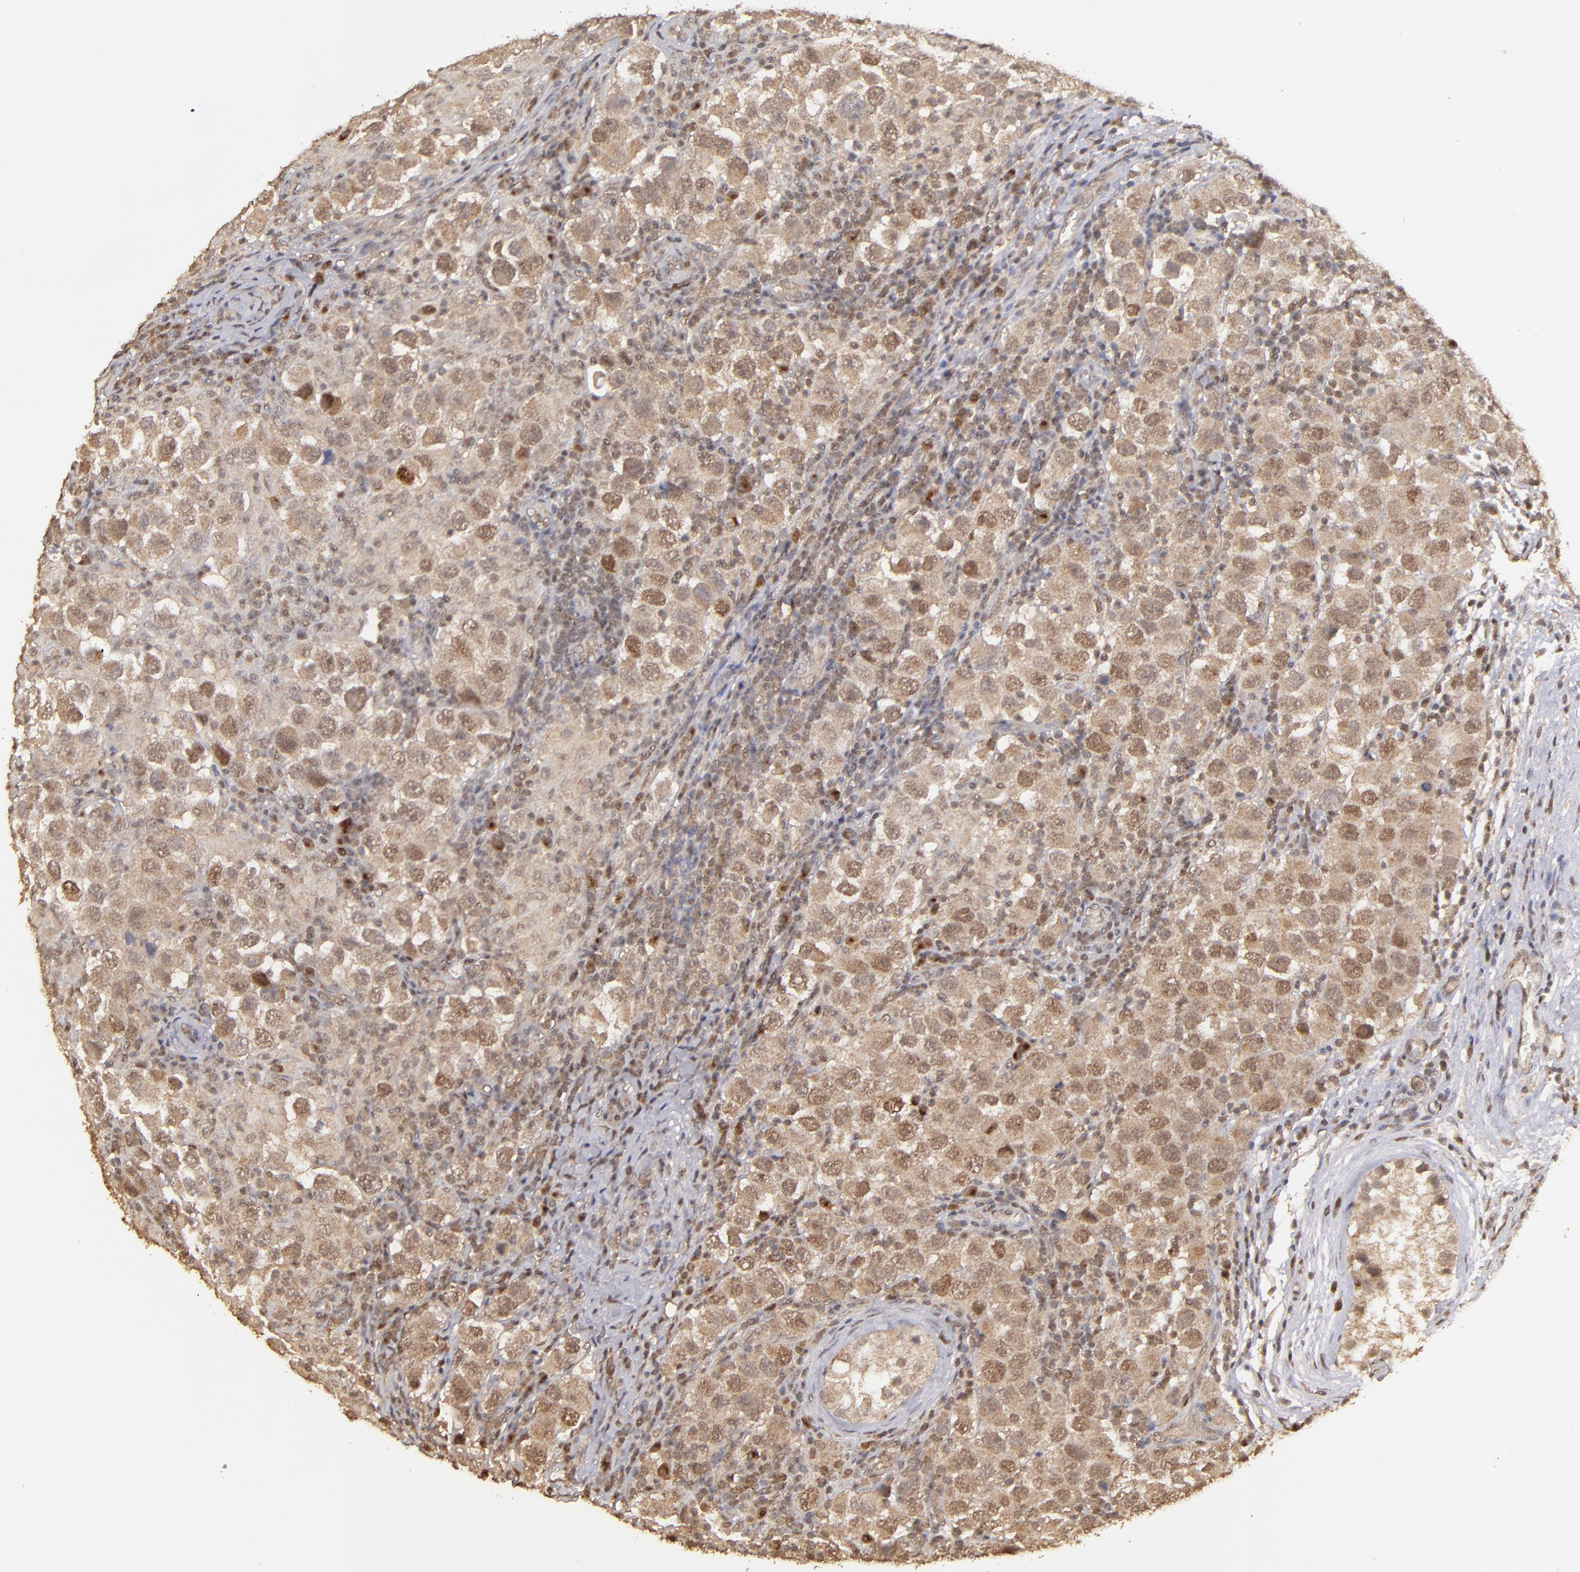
{"staining": {"intensity": "moderate", "quantity": "25%-75%", "location": "cytoplasmic/membranous"}, "tissue": "testis cancer", "cell_type": "Tumor cells", "image_type": "cancer", "snomed": [{"axis": "morphology", "description": "Carcinoma, Embryonal, NOS"}, {"axis": "topography", "description": "Testis"}], "caption": "Protein staining of testis cancer tissue shows moderate cytoplasmic/membranous expression in approximately 25%-75% of tumor cells.", "gene": "ARNT", "patient": {"sex": "male", "age": 21}}